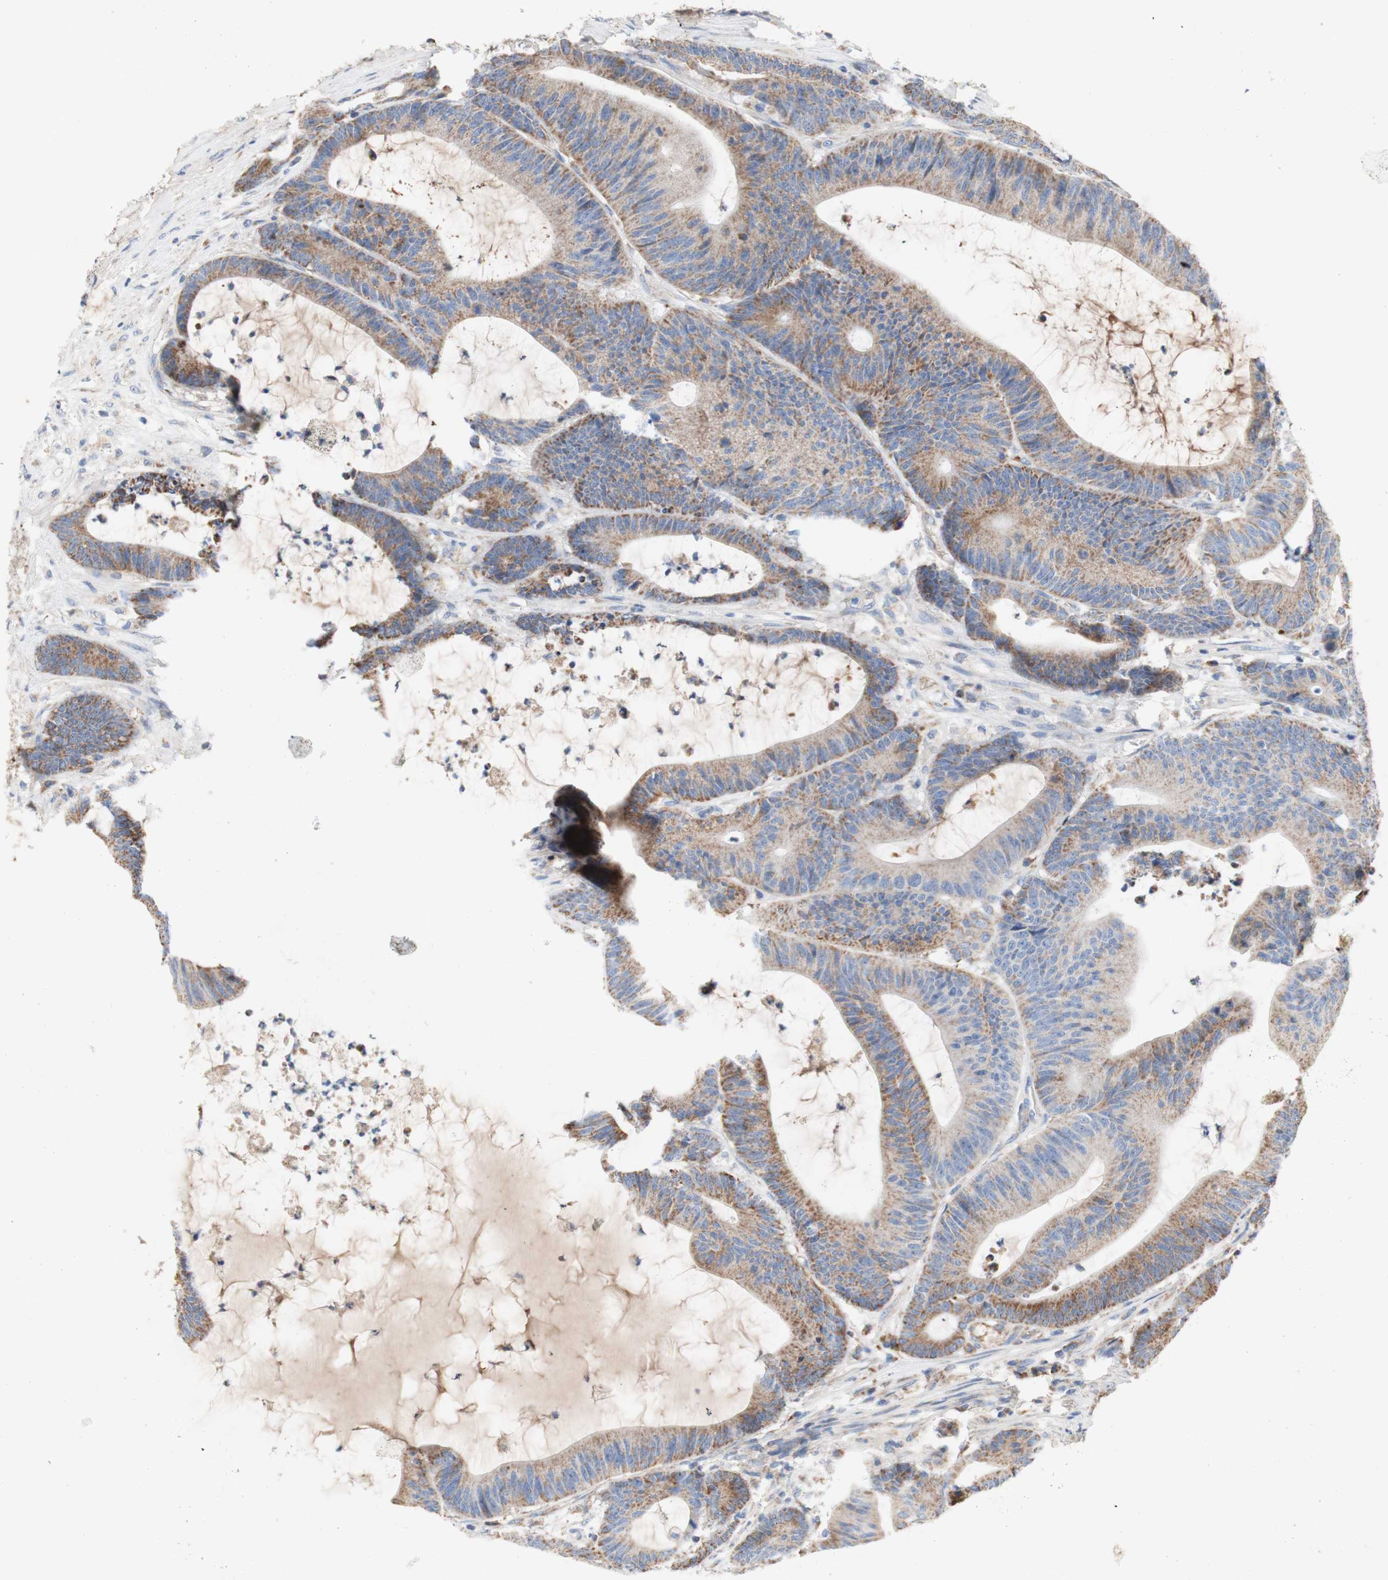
{"staining": {"intensity": "moderate", "quantity": ">75%", "location": "cytoplasmic/membranous"}, "tissue": "colorectal cancer", "cell_type": "Tumor cells", "image_type": "cancer", "snomed": [{"axis": "morphology", "description": "Adenocarcinoma, NOS"}, {"axis": "topography", "description": "Colon"}], "caption": "Immunohistochemical staining of human colorectal cancer reveals moderate cytoplasmic/membranous protein expression in approximately >75% of tumor cells.", "gene": "SDHB", "patient": {"sex": "female", "age": 84}}